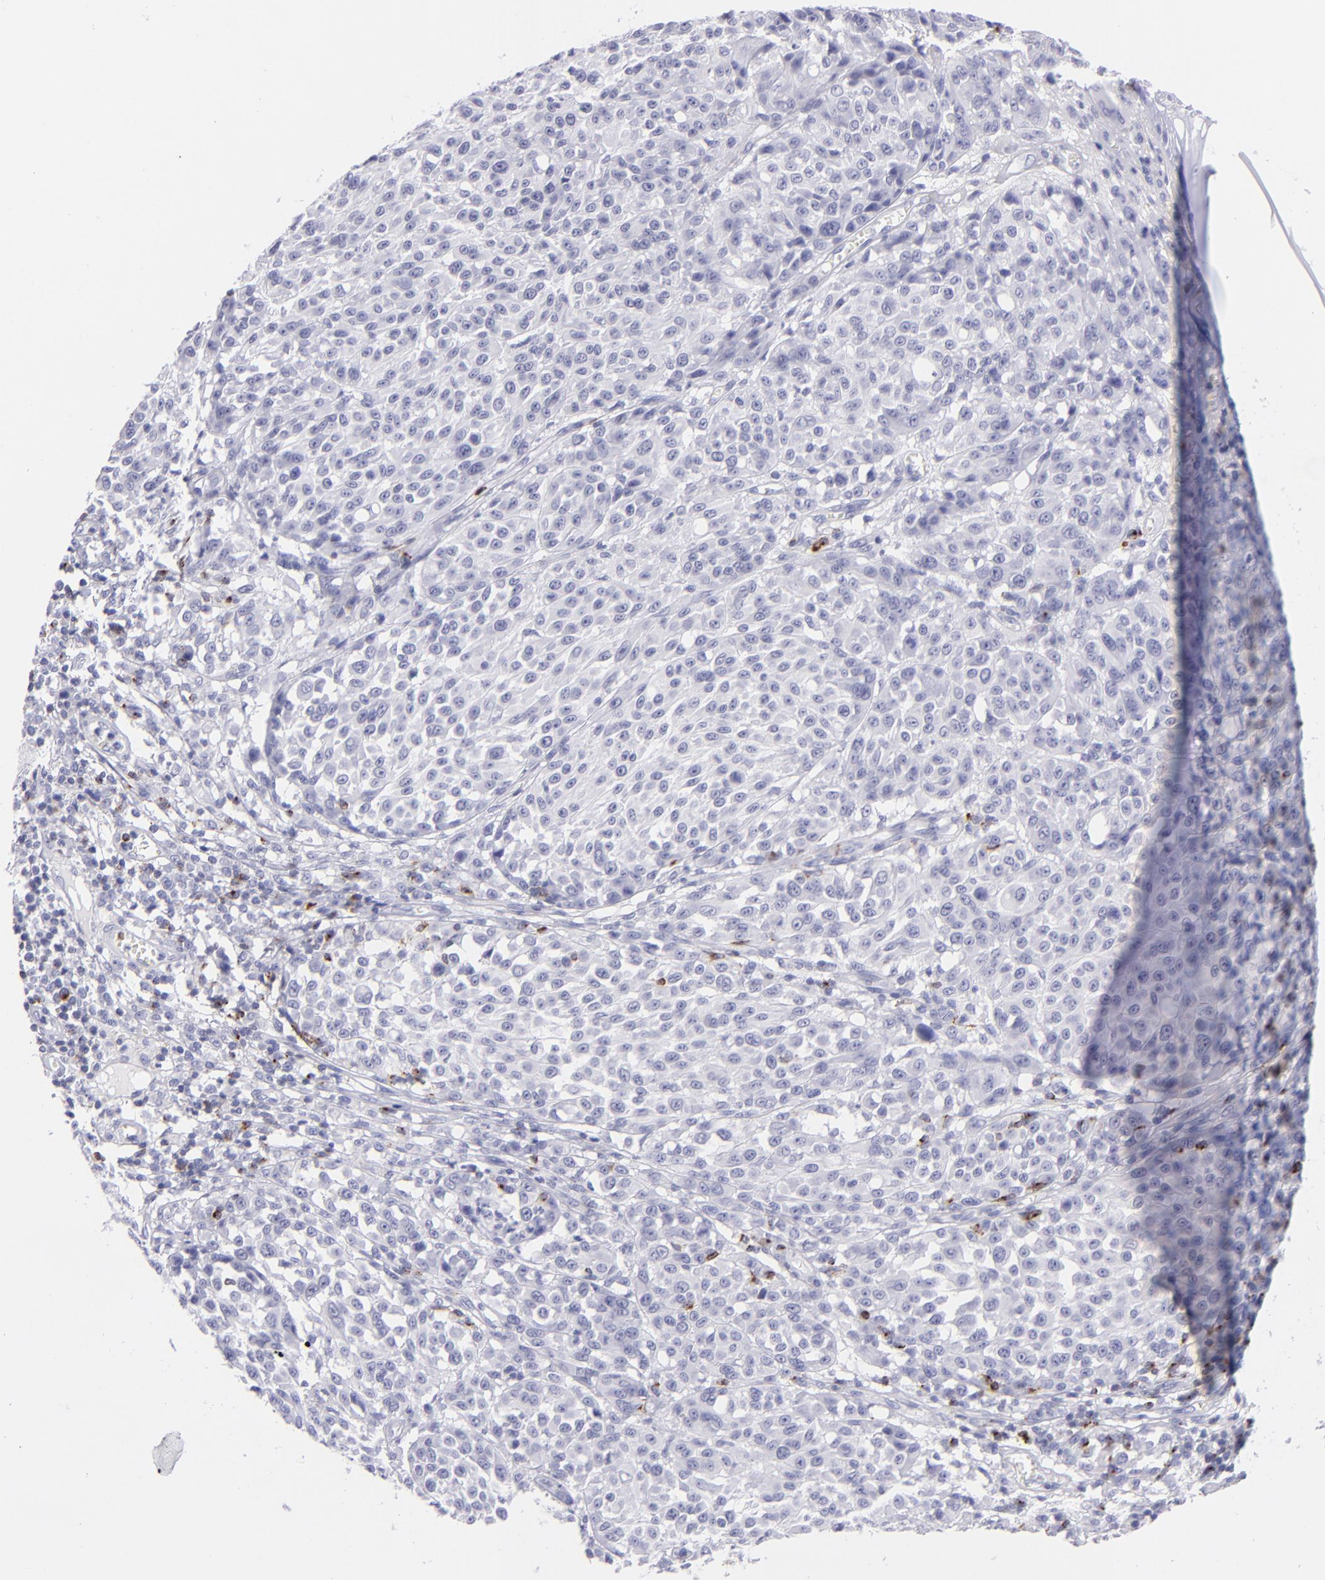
{"staining": {"intensity": "negative", "quantity": "none", "location": "none"}, "tissue": "melanoma", "cell_type": "Tumor cells", "image_type": "cancer", "snomed": [{"axis": "morphology", "description": "Malignant melanoma, NOS"}, {"axis": "topography", "description": "Skin"}], "caption": "Immunohistochemistry (IHC) of human malignant melanoma reveals no expression in tumor cells.", "gene": "PRF1", "patient": {"sex": "female", "age": 49}}